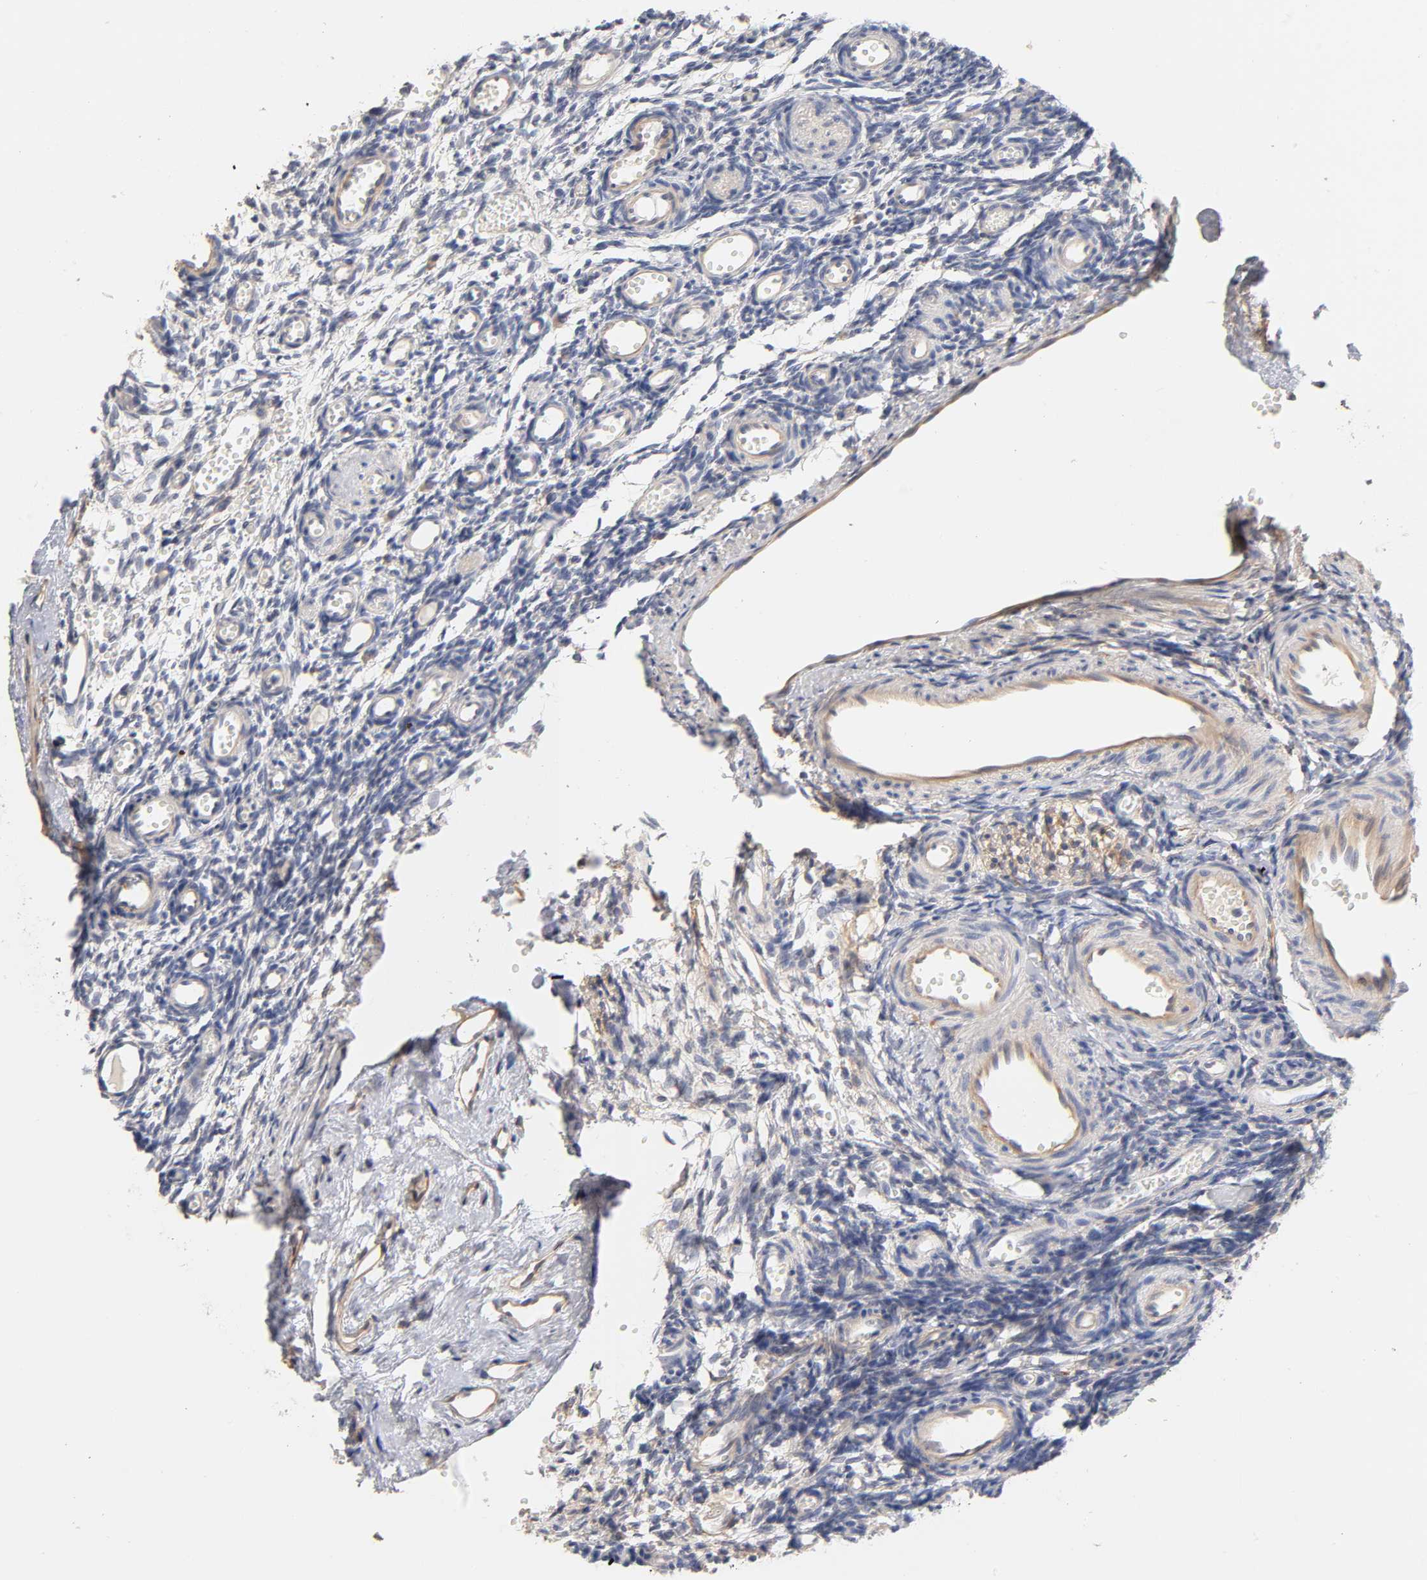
{"staining": {"intensity": "negative", "quantity": "none", "location": "none"}, "tissue": "ovary", "cell_type": "Ovarian stroma cells", "image_type": "normal", "snomed": [{"axis": "morphology", "description": "Normal tissue, NOS"}, {"axis": "topography", "description": "Ovary"}], "caption": "The photomicrograph reveals no staining of ovarian stroma cells in normal ovary.", "gene": "LAMB1", "patient": {"sex": "female", "age": 35}}